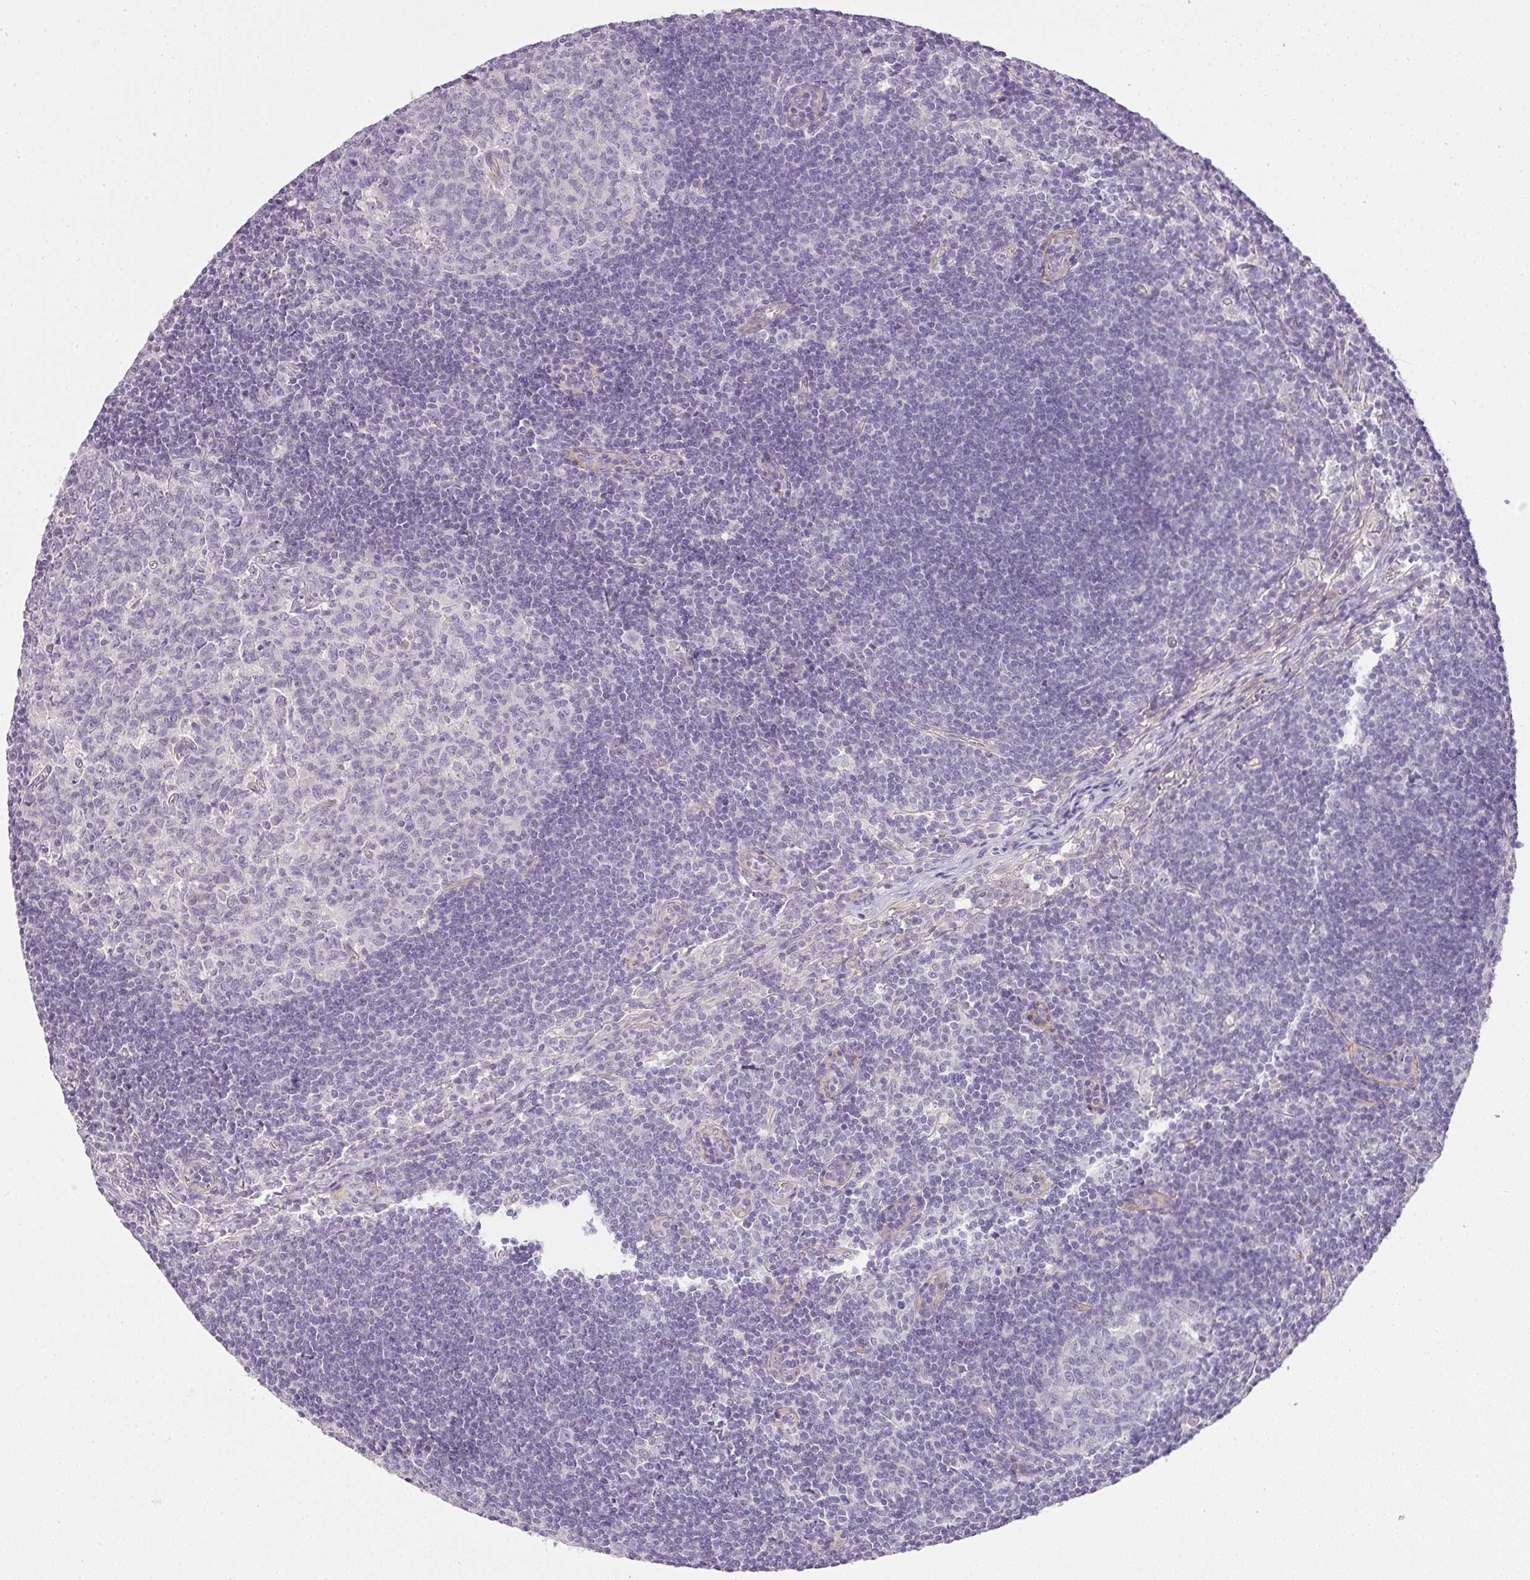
{"staining": {"intensity": "negative", "quantity": "none", "location": "none"}, "tissue": "lymph node", "cell_type": "Germinal center cells", "image_type": "normal", "snomed": [{"axis": "morphology", "description": "Normal tissue, NOS"}, {"axis": "topography", "description": "Lymph node"}], "caption": "Germinal center cells are negative for protein expression in unremarkable human lymph node. The staining was performed using DAB (3,3'-diaminobenzidine) to visualize the protein expression in brown, while the nuclei were stained in blue with hematoxylin (Magnification: 20x).", "gene": "RAX2", "patient": {"sex": "female", "age": 29}}